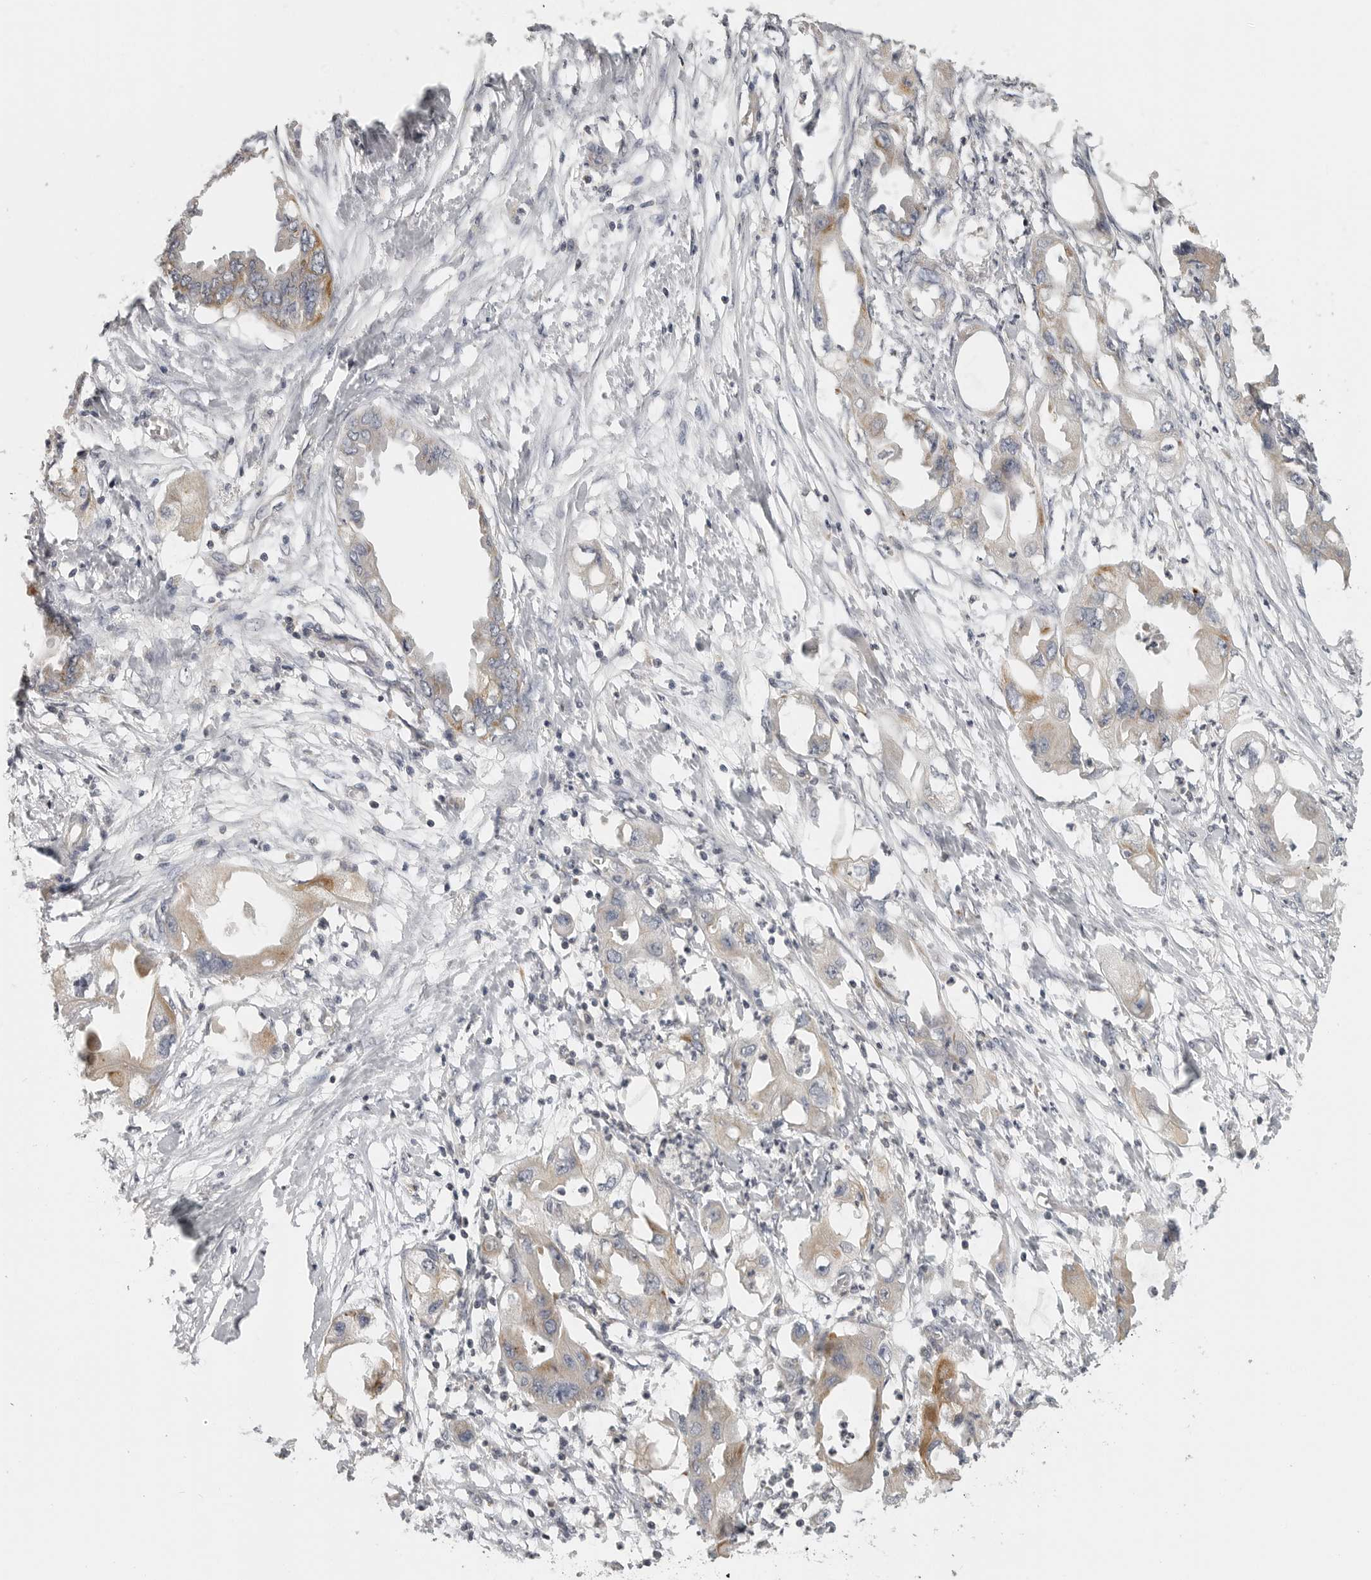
{"staining": {"intensity": "moderate", "quantity": "25%-75%", "location": "cytoplasmic/membranous"}, "tissue": "endometrial cancer", "cell_type": "Tumor cells", "image_type": "cancer", "snomed": [{"axis": "morphology", "description": "Adenocarcinoma, NOS"}, {"axis": "morphology", "description": "Adenocarcinoma, metastatic, NOS"}, {"axis": "topography", "description": "Adipose tissue"}, {"axis": "topography", "description": "Endometrium"}], "caption": "Immunohistochemistry histopathology image of neoplastic tissue: endometrial cancer (adenocarcinoma) stained using IHC demonstrates medium levels of moderate protein expression localized specifically in the cytoplasmic/membranous of tumor cells, appearing as a cytoplasmic/membranous brown color.", "gene": "RXFP3", "patient": {"sex": "female", "age": 67}}